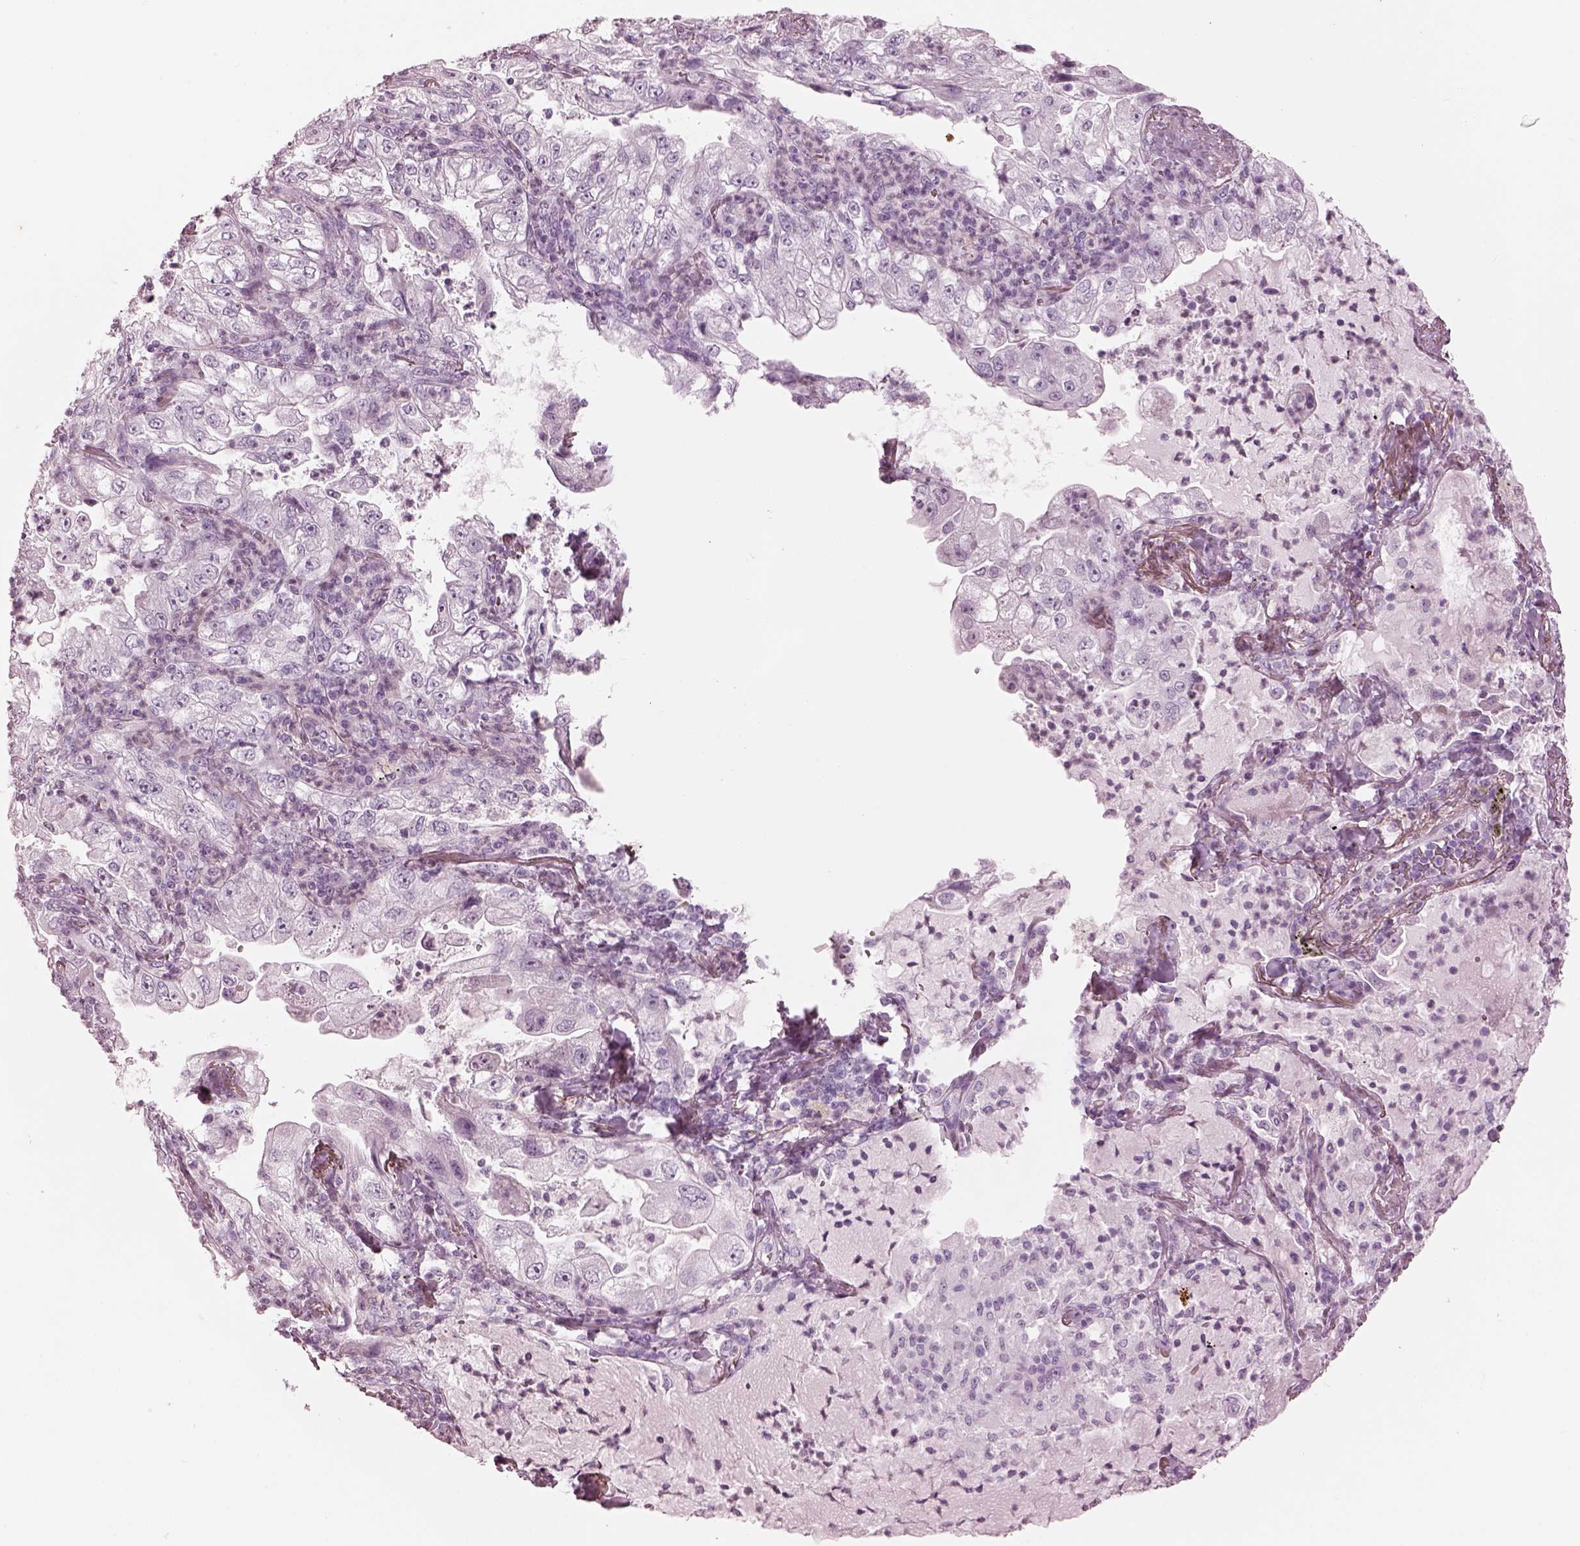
{"staining": {"intensity": "negative", "quantity": "none", "location": "none"}, "tissue": "lung cancer", "cell_type": "Tumor cells", "image_type": "cancer", "snomed": [{"axis": "morphology", "description": "Adenocarcinoma, NOS"}, {"axis": "topography", "description": "Lung"}], "caption": "A micrograph of lung cancer stained for a protein exhibits no brown staining in tumor cells.", "gene": "OPN4", "patient": {"sex": "female", "age": 73}}